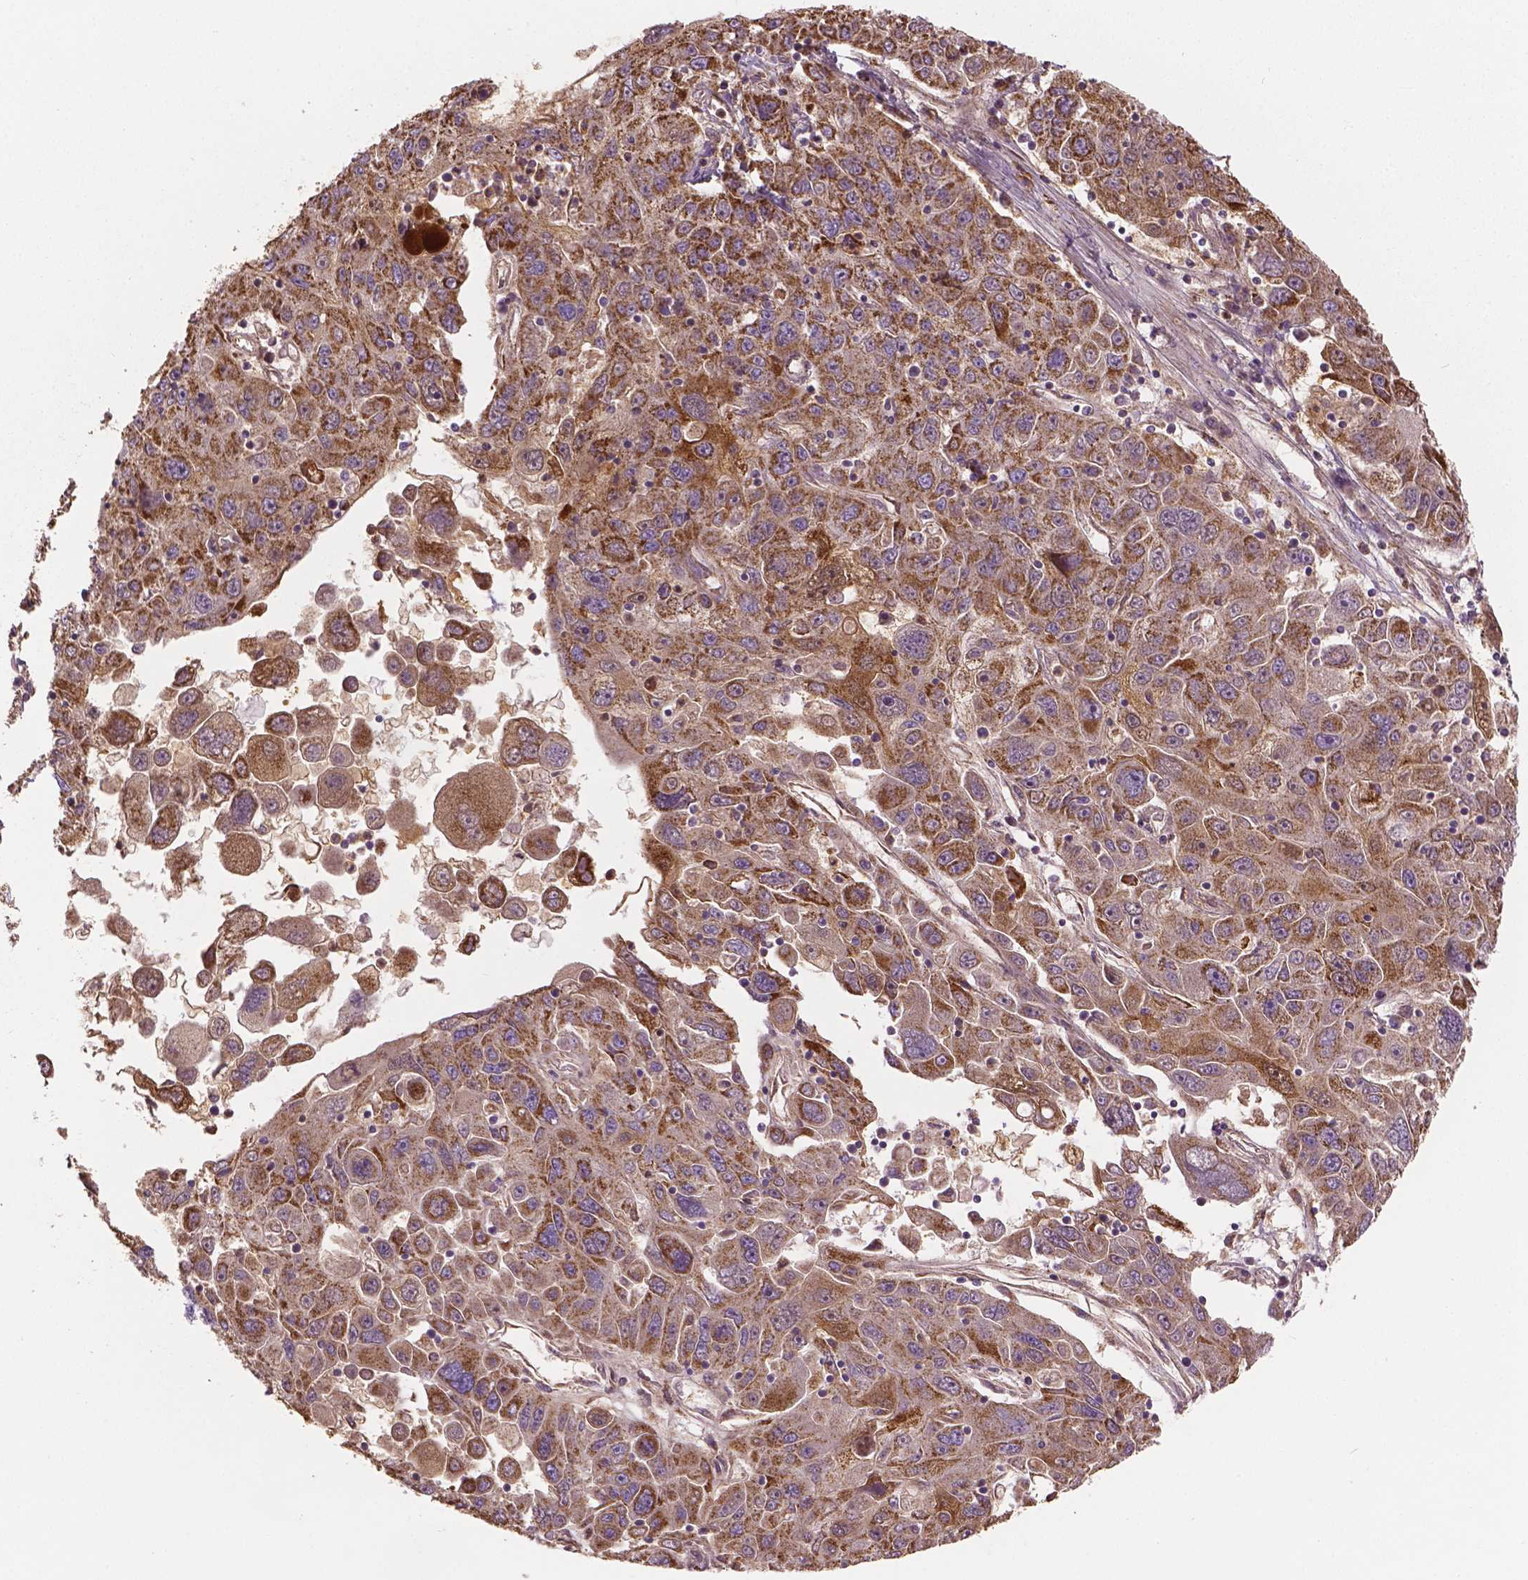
{"staining": {"intensity": "moderate", "quantity": ">75%", "location": "cytoplasmic/membranous"}, "tissue": "stomach cancer", "cell_type": "Tumor cells", "image_type": "cancer", "snomed": [{"axis": "morphology", "description": "Adenocarcinoma, NOS"}, {"axis": "topography", "description": "Stomach"}], "caption": "High-magnification brightfield microscopy of adenocarcinoma (stomach) stained with DAB (brown) and counterstained with hematoxylin (blue). tumor cells exhibit moderate cytoplasmic/membranous positivity is present in about>75% of cells.", "gene": "PIBF1", "patient": {"sex": "male", "age": 56}}